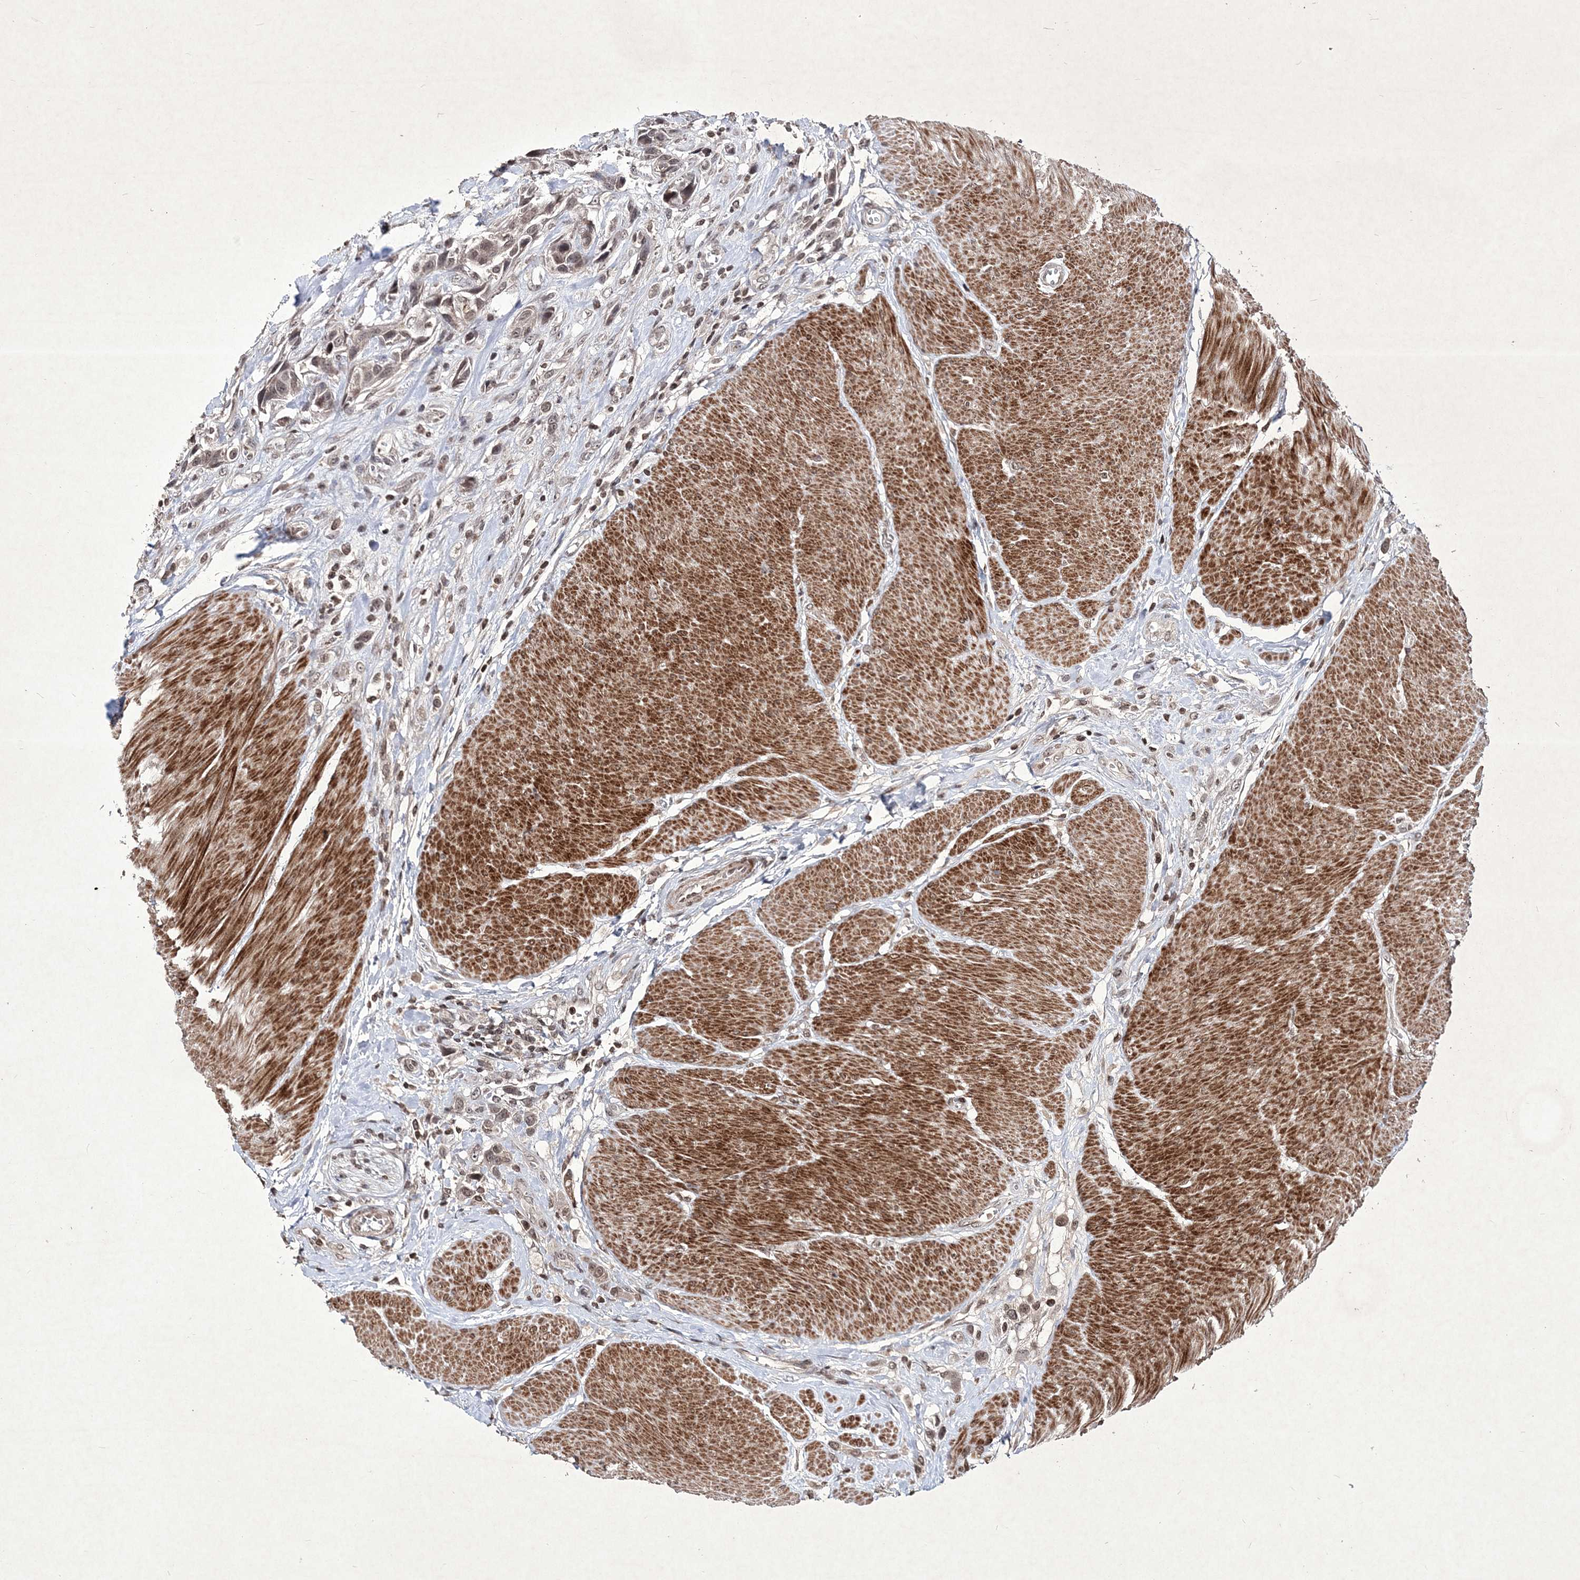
{"staining": {"intensity": "weak", "quantity": ">75%", "location": "nuclear"}, "tissue": "urothelial cancer", "cell_type": "Tumor cells", "image_type": "cancer", "snomed": [{"axis": "morphology", "description": "Urothelial carcinoma, High grade"}, {"axis": "topography", "description": "Urinary bladder"}], "caption": "Urothelial cancer tissue reveals weak nuclear staining in approximately >75% of tumor cells Using DAB (brown) and hematoxylin (blue) stains, captured at high magnification using brightfield microscopy.", "gene": "SOWAHB", "patient": {"sex": "male", "age": 50}}